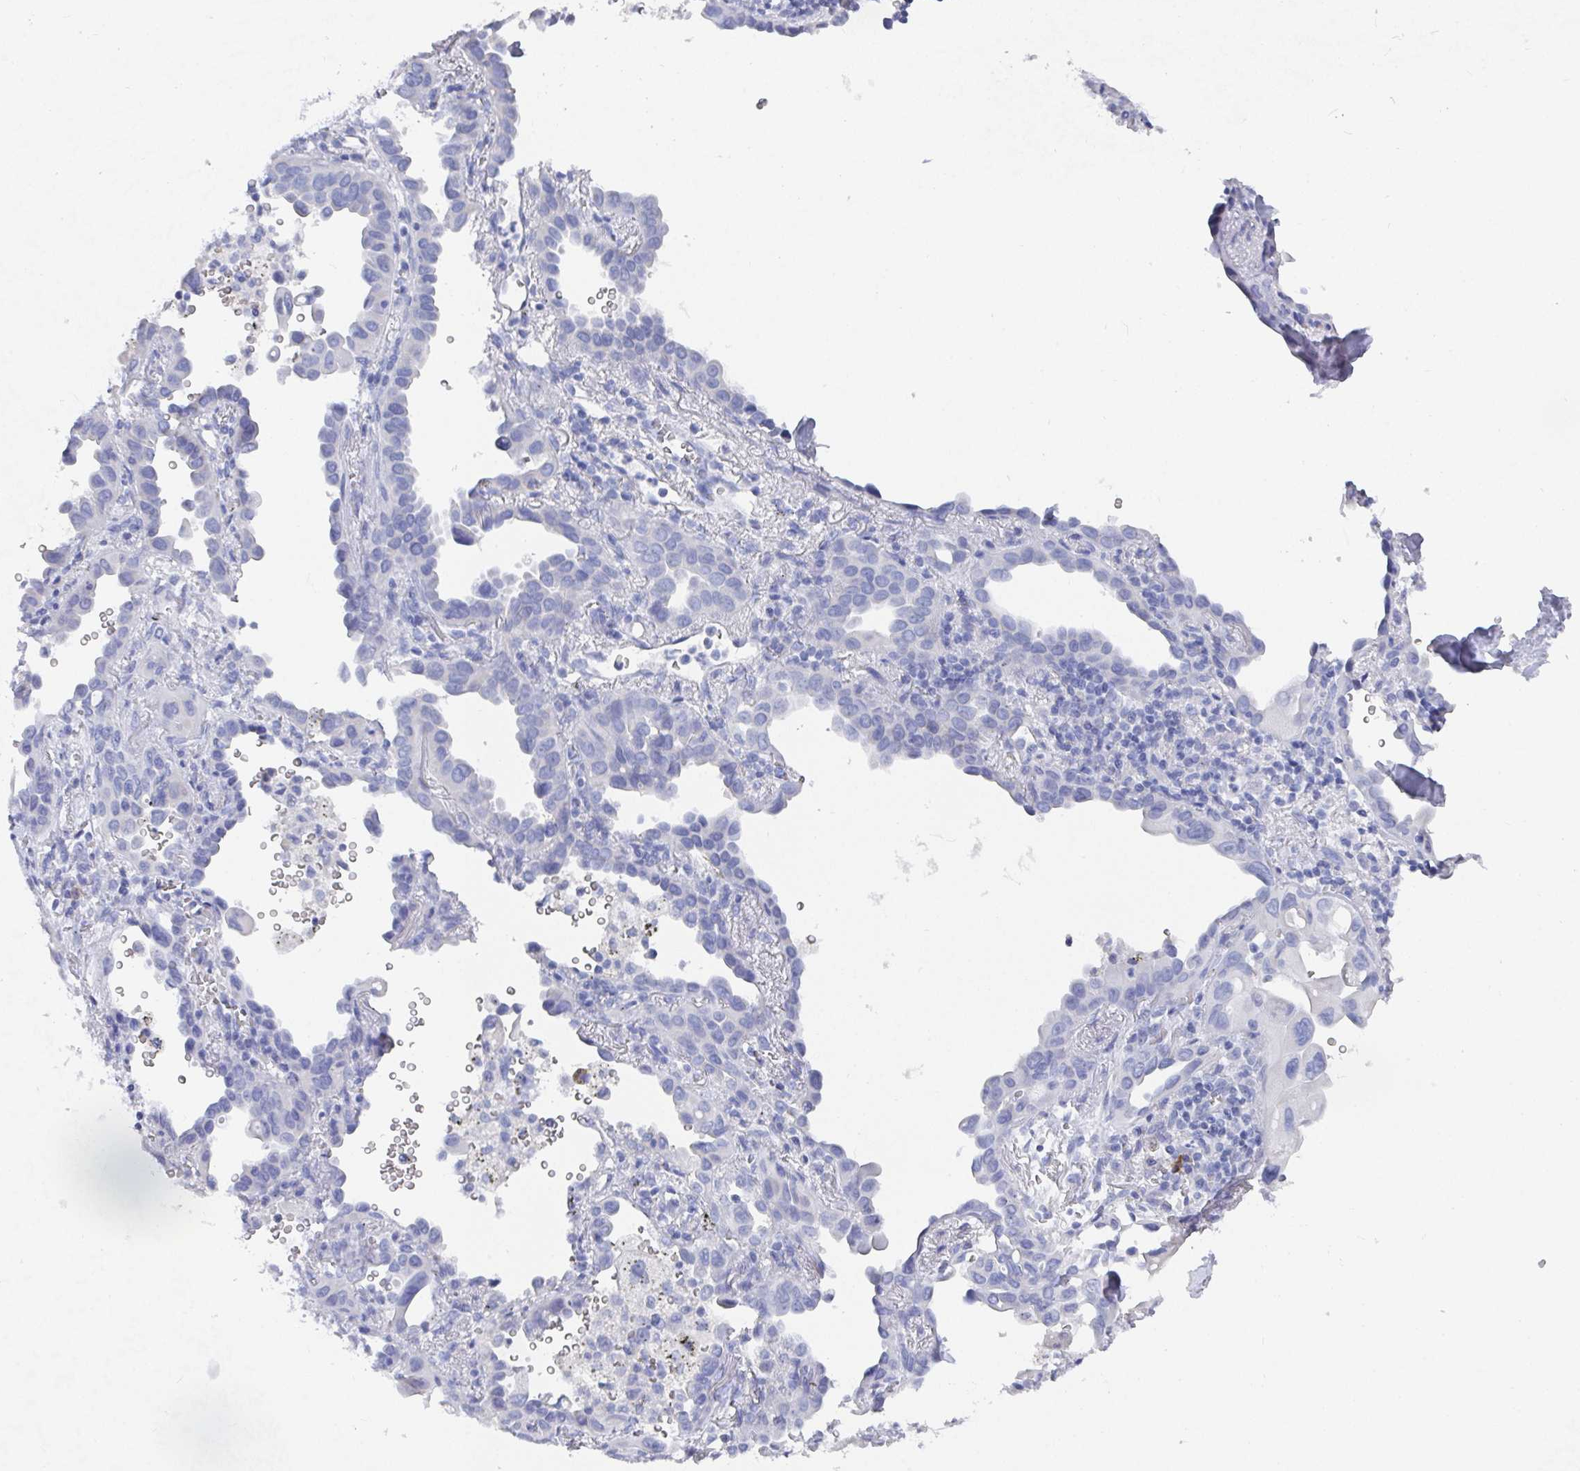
{"staining": {"intensity": "negative", "quantity": "none", "location": "none"}, "tissue": "lung cancer", "cell_type": "Tumor cells", "image_type": "cancer", "snomed": [{"axis": "morphology", "description": "Adenocarcinoma, NOS"}, {"axis": "topography", "description": "Lung"}], "caption": "High power microscopy photomicrograph of an immunohistochemistry photomicrograph of adenocarcinoma (lung), revealing no significant expression in tumor cells. (DAB (3,3'-diaminobenzidine) immunohistochemistry, high magnification).", "gene": "GRIA1", "patient": {"sex": "male", "age": 68}}